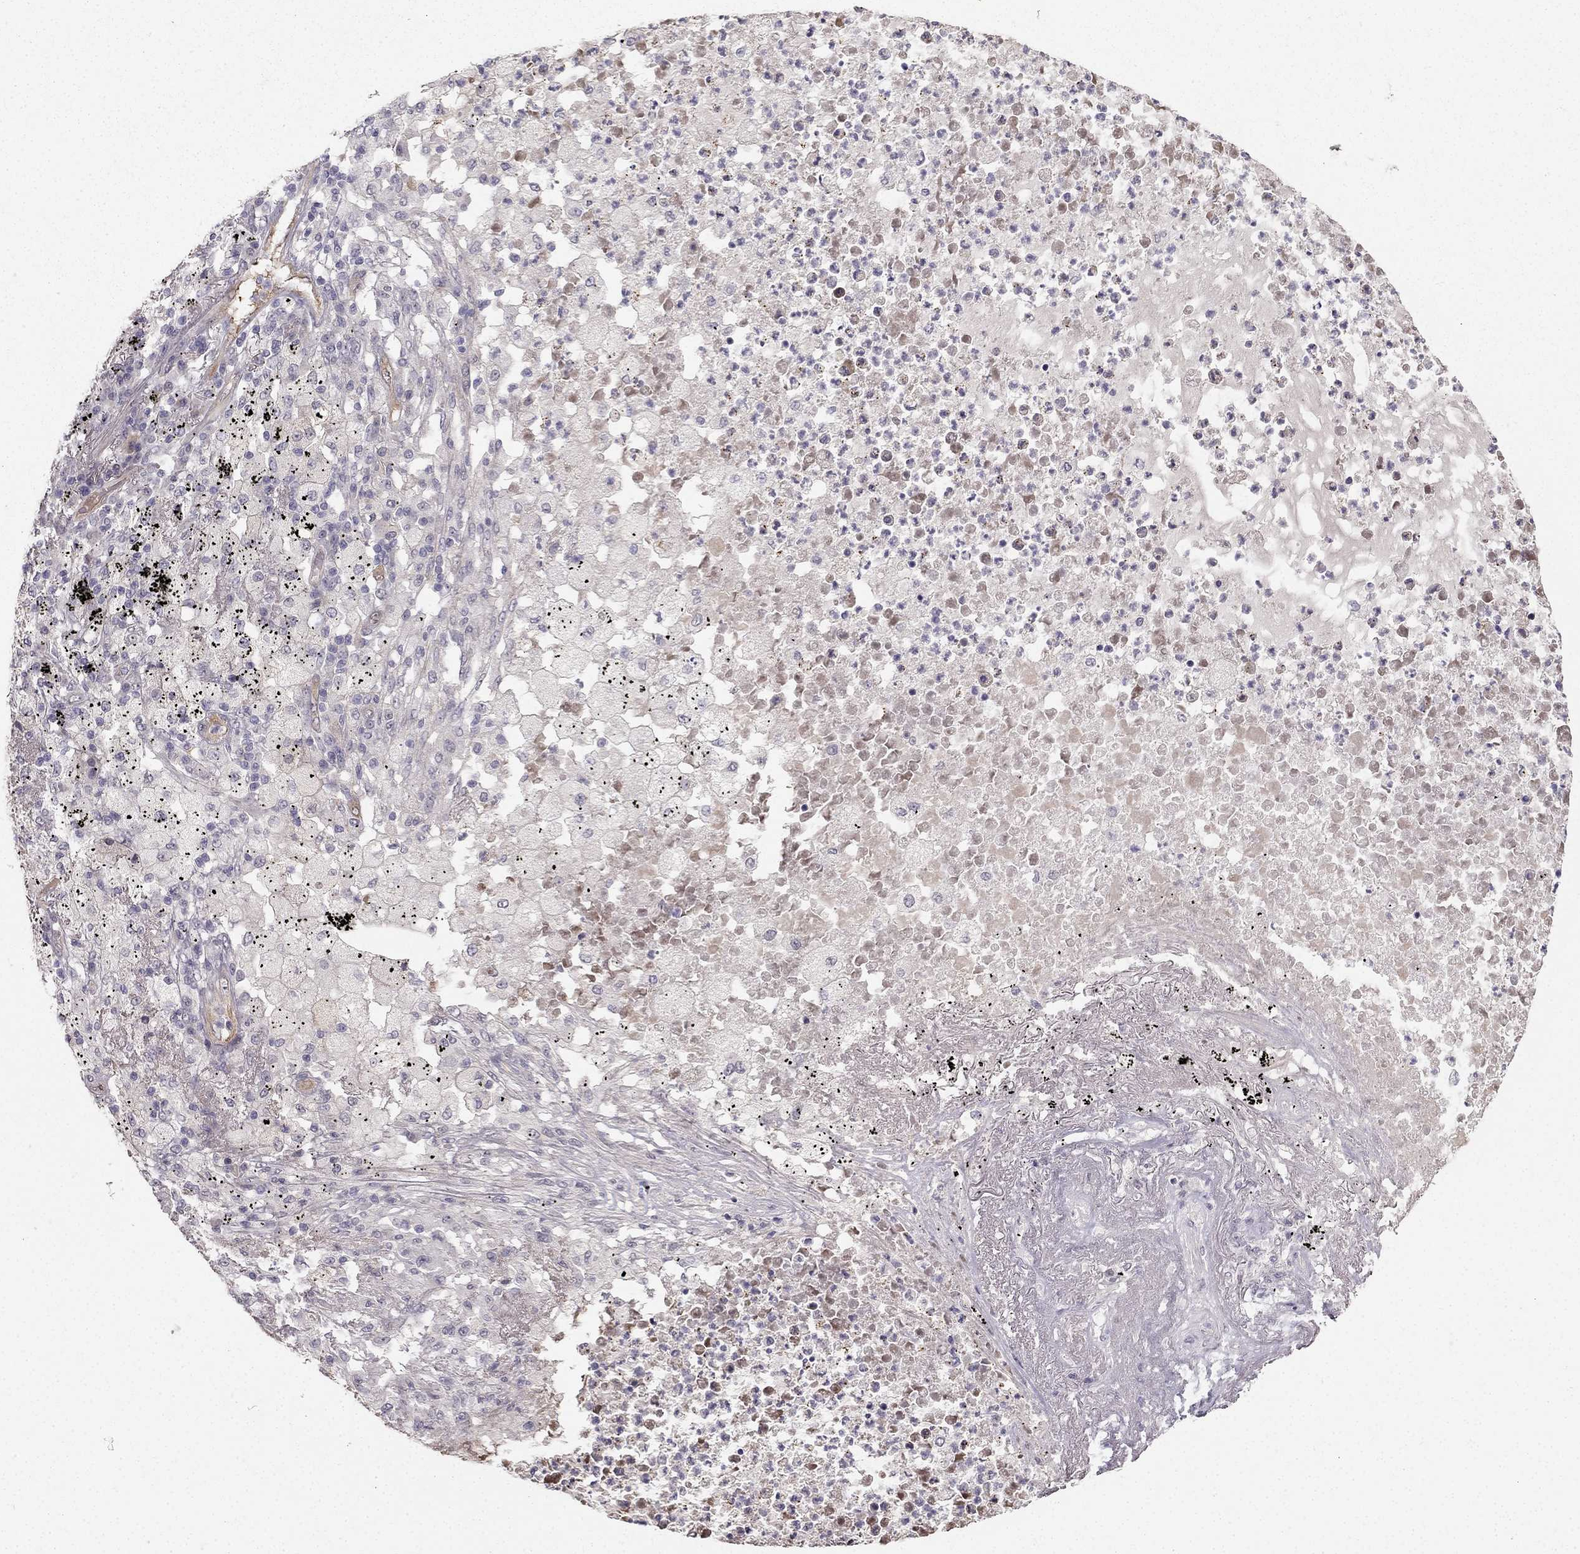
{"staining": {"intensity": "weak", "quantity": ">75%", "location": "cytoplasmic/membranous"}, "tissue": "lung cancer", "cell_type": "Tumor cells", "image_type": "cancer", "snomed": [{"axis": "morphology", "description": "Adenocarcinoma, NOS"}, {"axis": "topography", "description": "Lung"}], "caption": "A high-resolution micrograph shows immunohistochemistry (IHC) staining of lung cancer, which shows weak cytoplasmic/membranous positivity in approximately >75% of tumor cells.", "gene": "NQO1", "patient": {"sex": "female", "age": 73}}